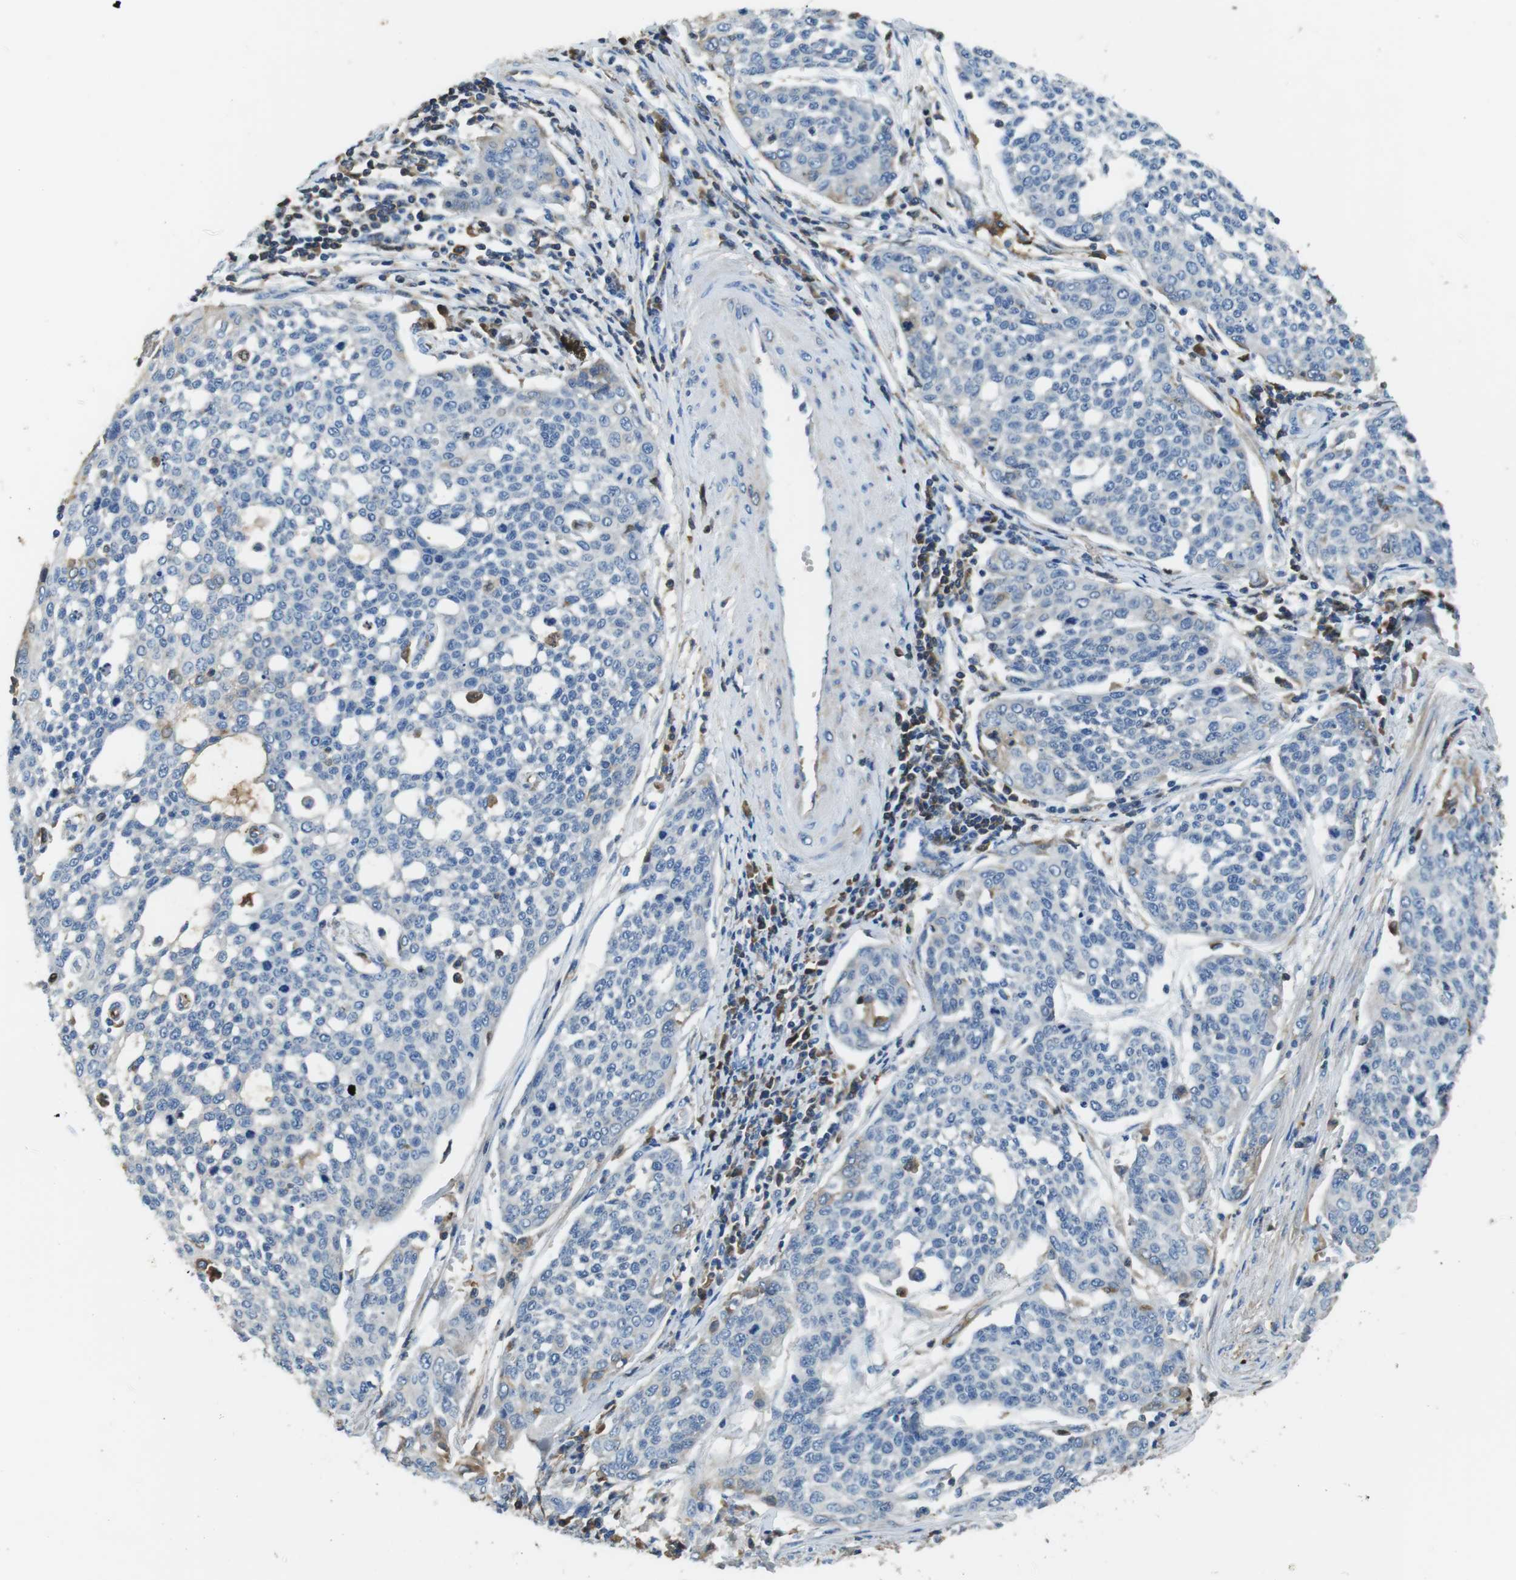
{"staining": {"intensity": "negative", "quantity": "none", "location": "none"}, "tissue": "cervical cancer", "cell_type": "Tumor cells", "image_type": "cancer", "snomed": [{"axis": "morphology", "description": "Squamous cell carcinoma, NOS"}, {"axis": "topography", "description": "Cervix"}], "caption": "Tumor cells are negative for protein expression in human cervical cancer (squamous cell carcinoma).", "gene": "TMPRSS15", "patient": {"sex": "female", "age": 34}}